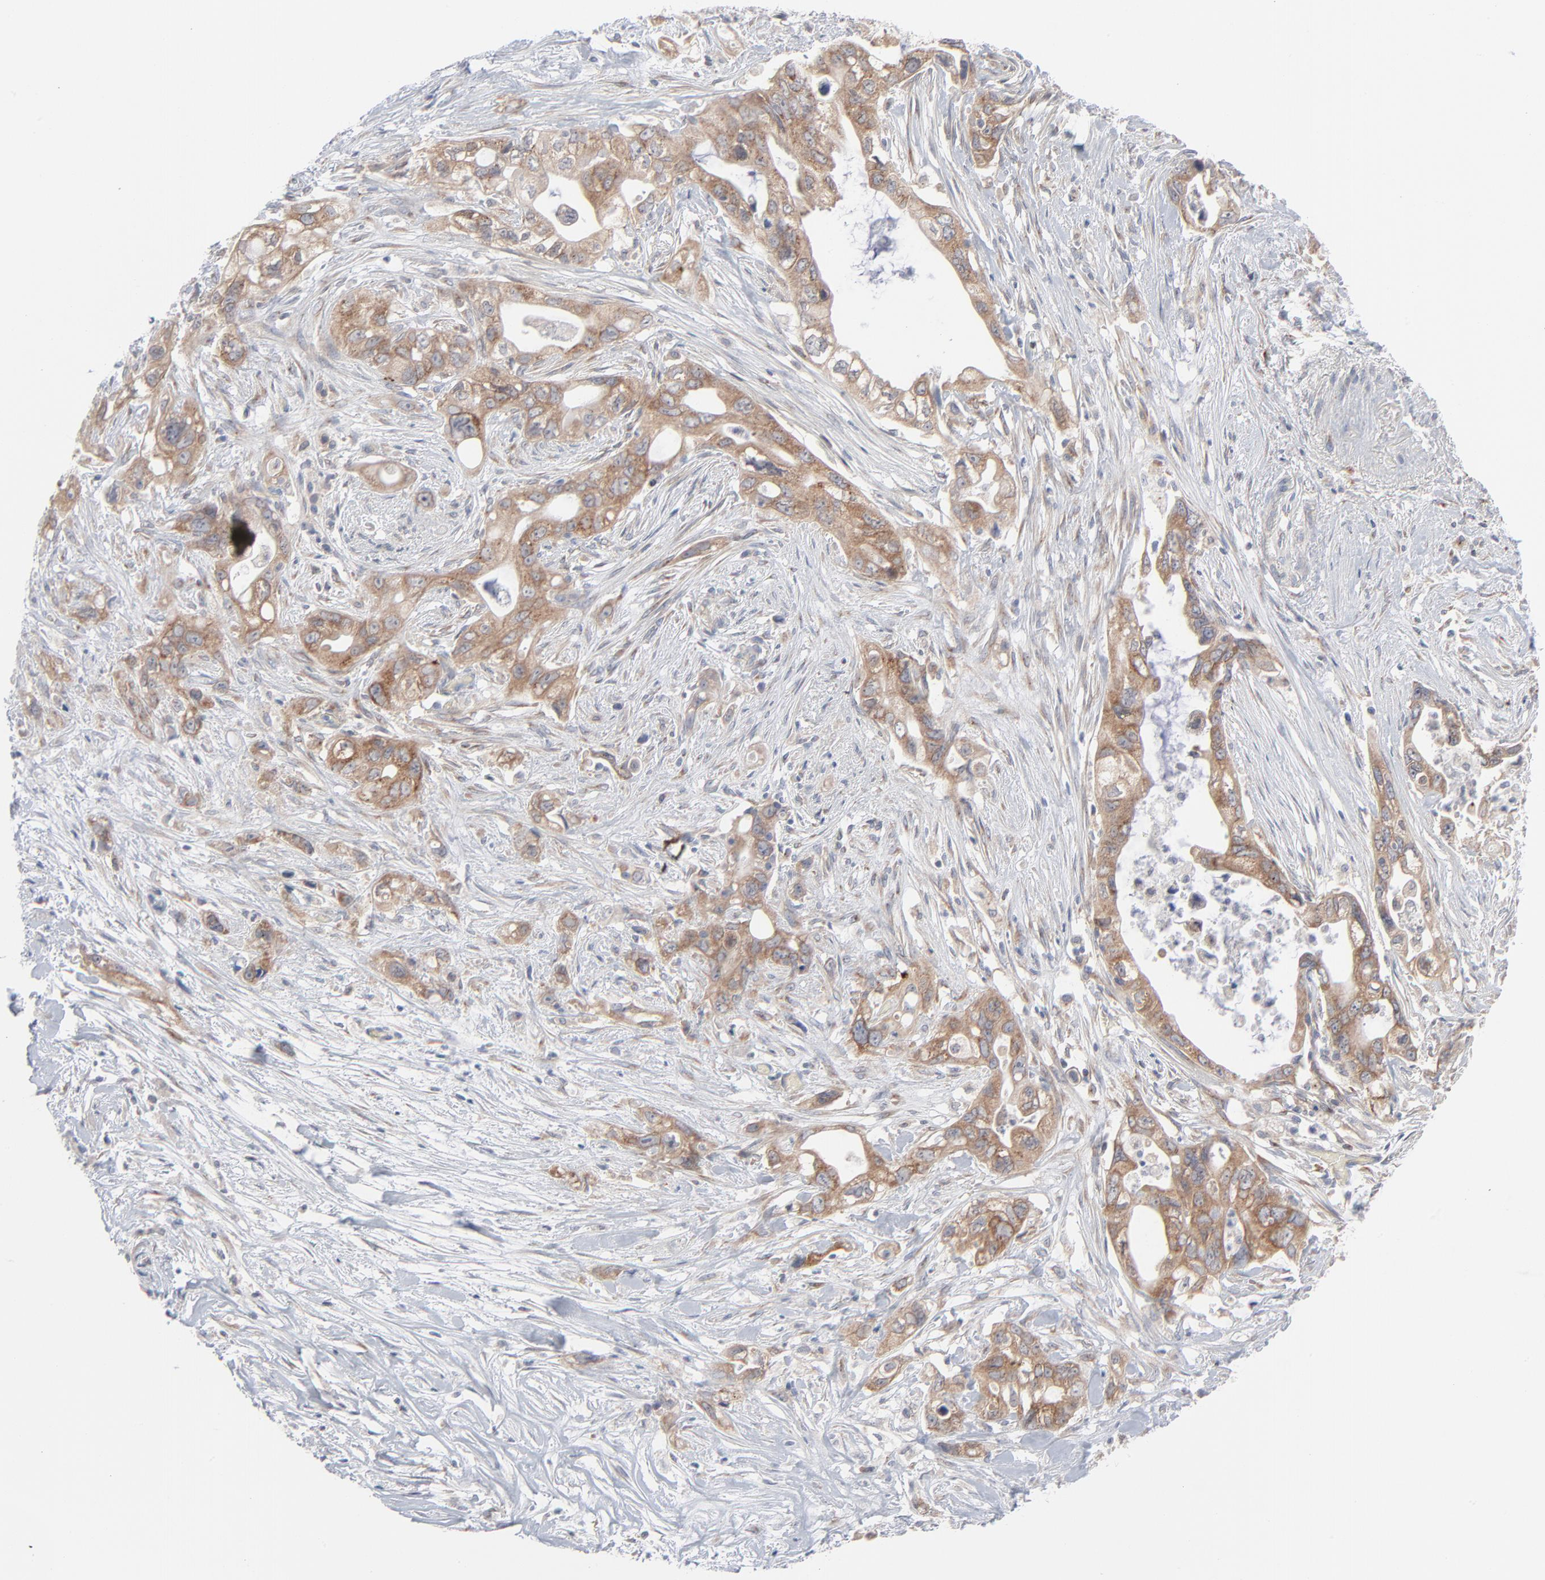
{"staining": {"intensity": "moderate", "quantity": "25%-75%", "location": "cytoplasmic/membranous"}, "tissue": "pancreatic cancer", "cell_type": "Tumor cells", "image_type": "cancer", "snomed": [{"axis": "morphology", "description": "Normal tissue, NOS"}, {"axis": "topography", "description": "Pancreas"}], "caption": "High-magnification brightfield microscopy of pancreatic cancer stained with DAB (brown) and counterstained with hematoxylin (blue). tumor cells exhibit moderate cytoplasmic/membranous positivity is seen in approximately25%-75% of cells. (Stains: DAB (3,3'-diaminobenzidine) in brown, nuclei in blue, Microscopy: brightfield microscopy at high magnification).", "gene": "KDSR", "patient": {"sex": "male", "age": 42}}